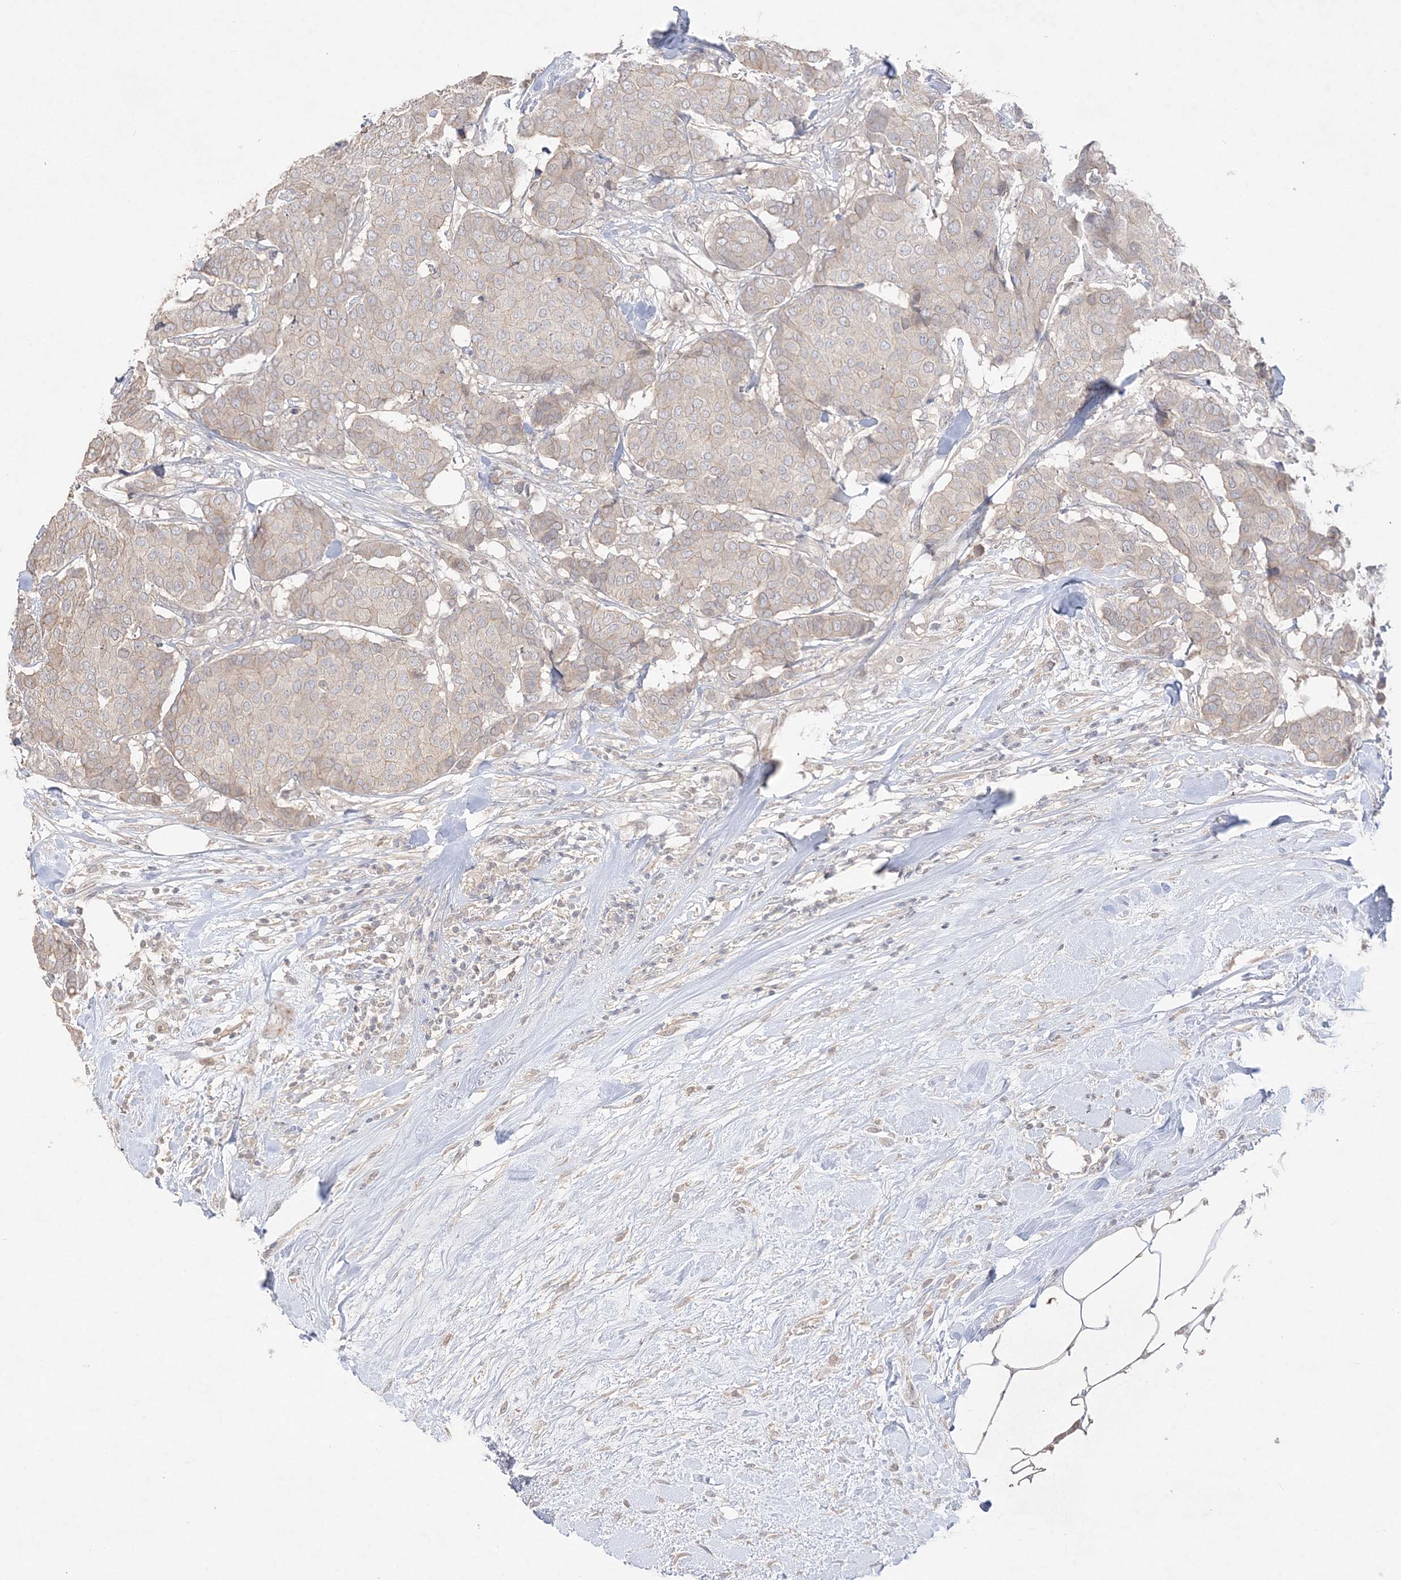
{"staining": {"intensity": "weak", "quantity": "<25%", "location": "cytoplasmic/membranous"}, "tissue": "breast cancer", "cell_type": "Tumor cells", "image_type": "cancer", "snomed": [{"axis": "morphology", "description": "Duct carcinoma"}, {"axis": "topography", "description": "Breast"}], "caption": "The IHC micrograph has no significant positivity in tumor cells of breast cancer tissue.", "gene": "SH3BP4", "patient": {"sex": "female", "age": 75}}